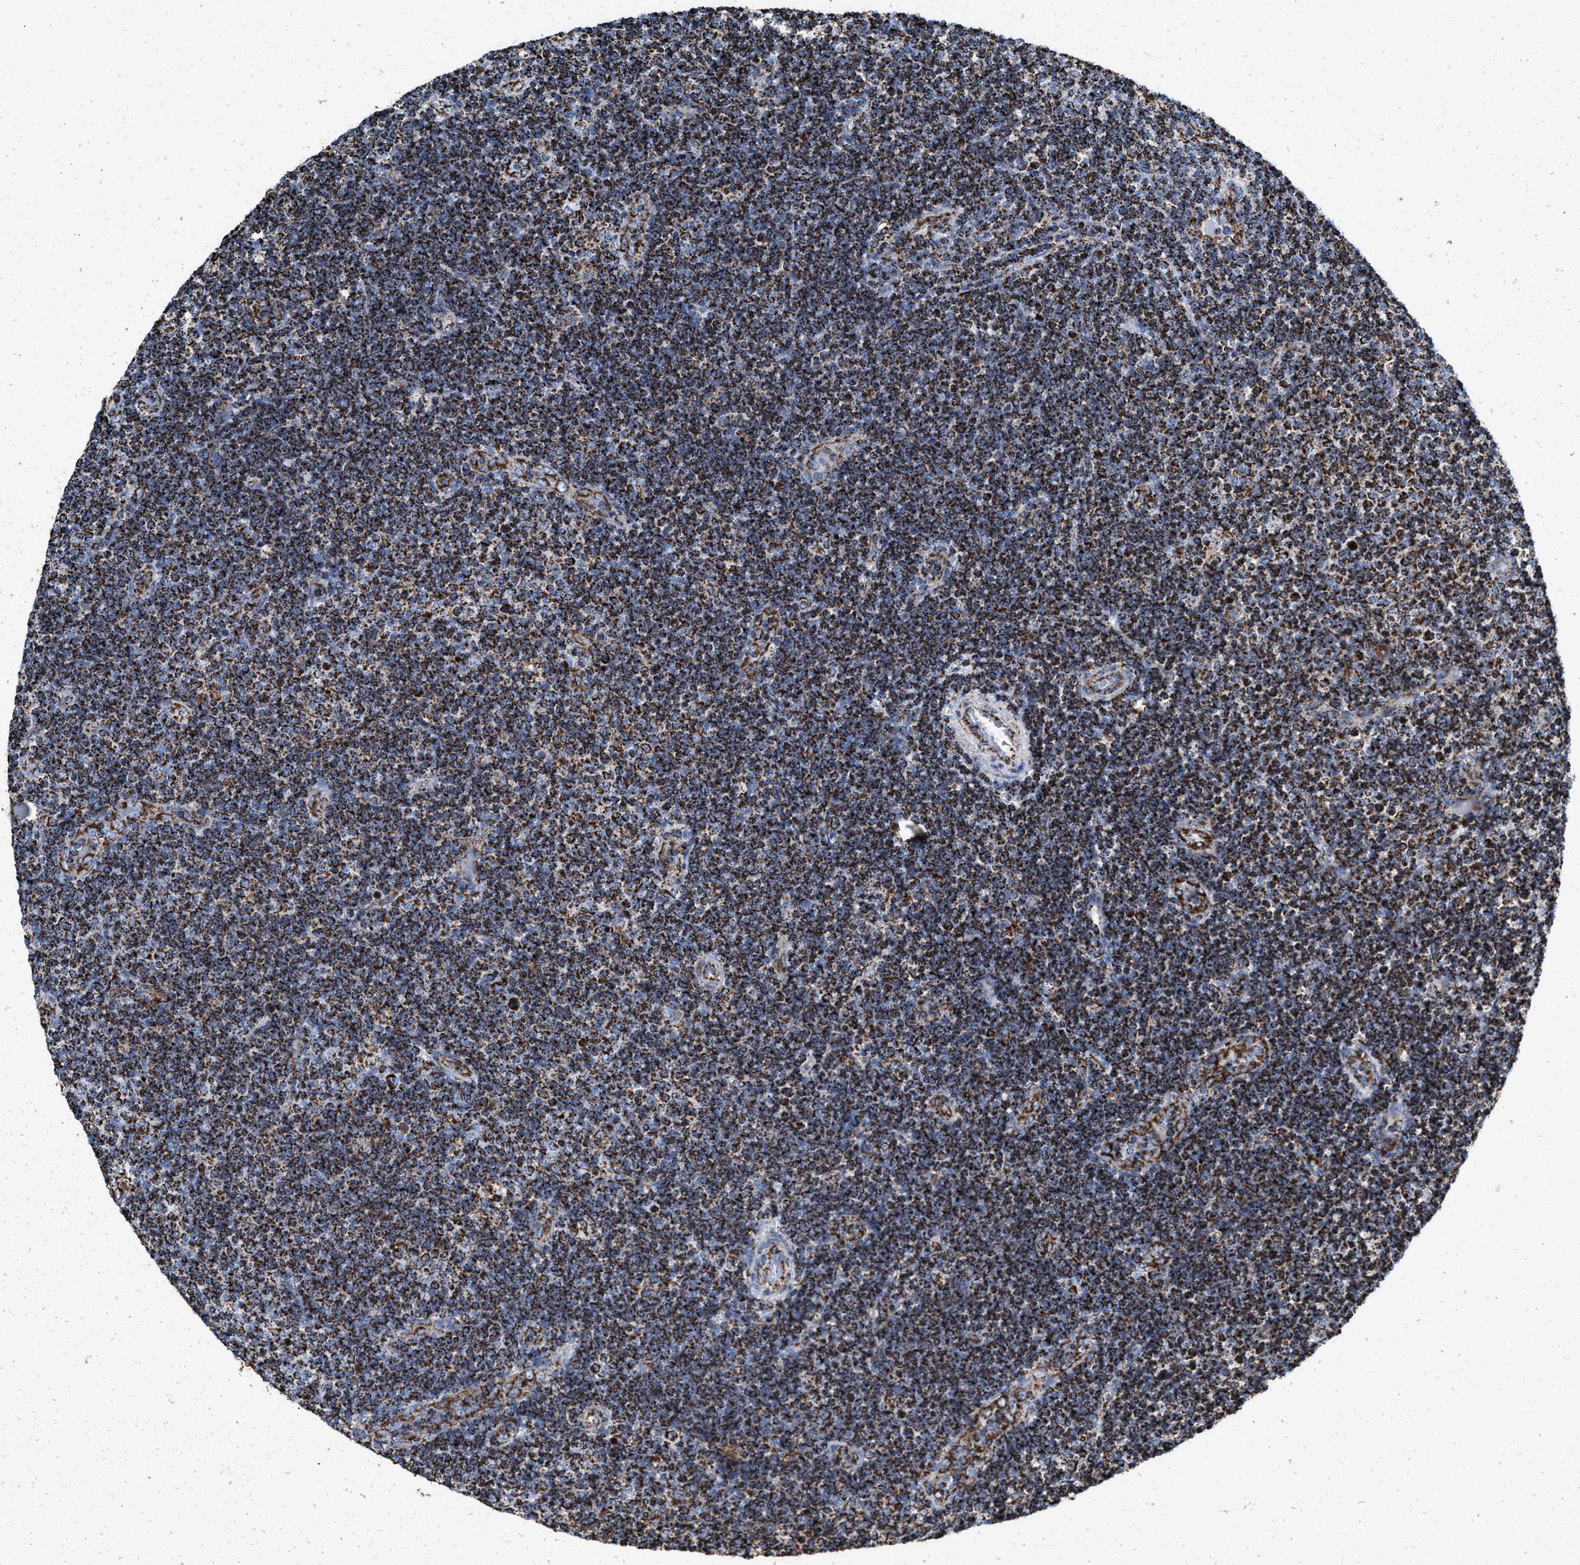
{"staining": {"intensity": "strong", "quantity": ">75%", "location": "cytoplasmic/membranous"}, "tissue": "lymphoma", "cell_type": "Tumor cells", "image_type": "cancer", "snomed": [{"axis": "morphology", "description": "Malignant lymphoma, non-Hodgkin's type, Low grade"}, {"axis": "topography", "description": "Lymph node"}], "caption": "Protein expression analysis of malignant lymphoma, non-Hodgkin's type (low-grade) exhibits strong cytoplasmic/membranous positivity in approximately >75% of tumor cells.", "gene": "ECHS1", "patient": {"sex": "male", "age": 83}}